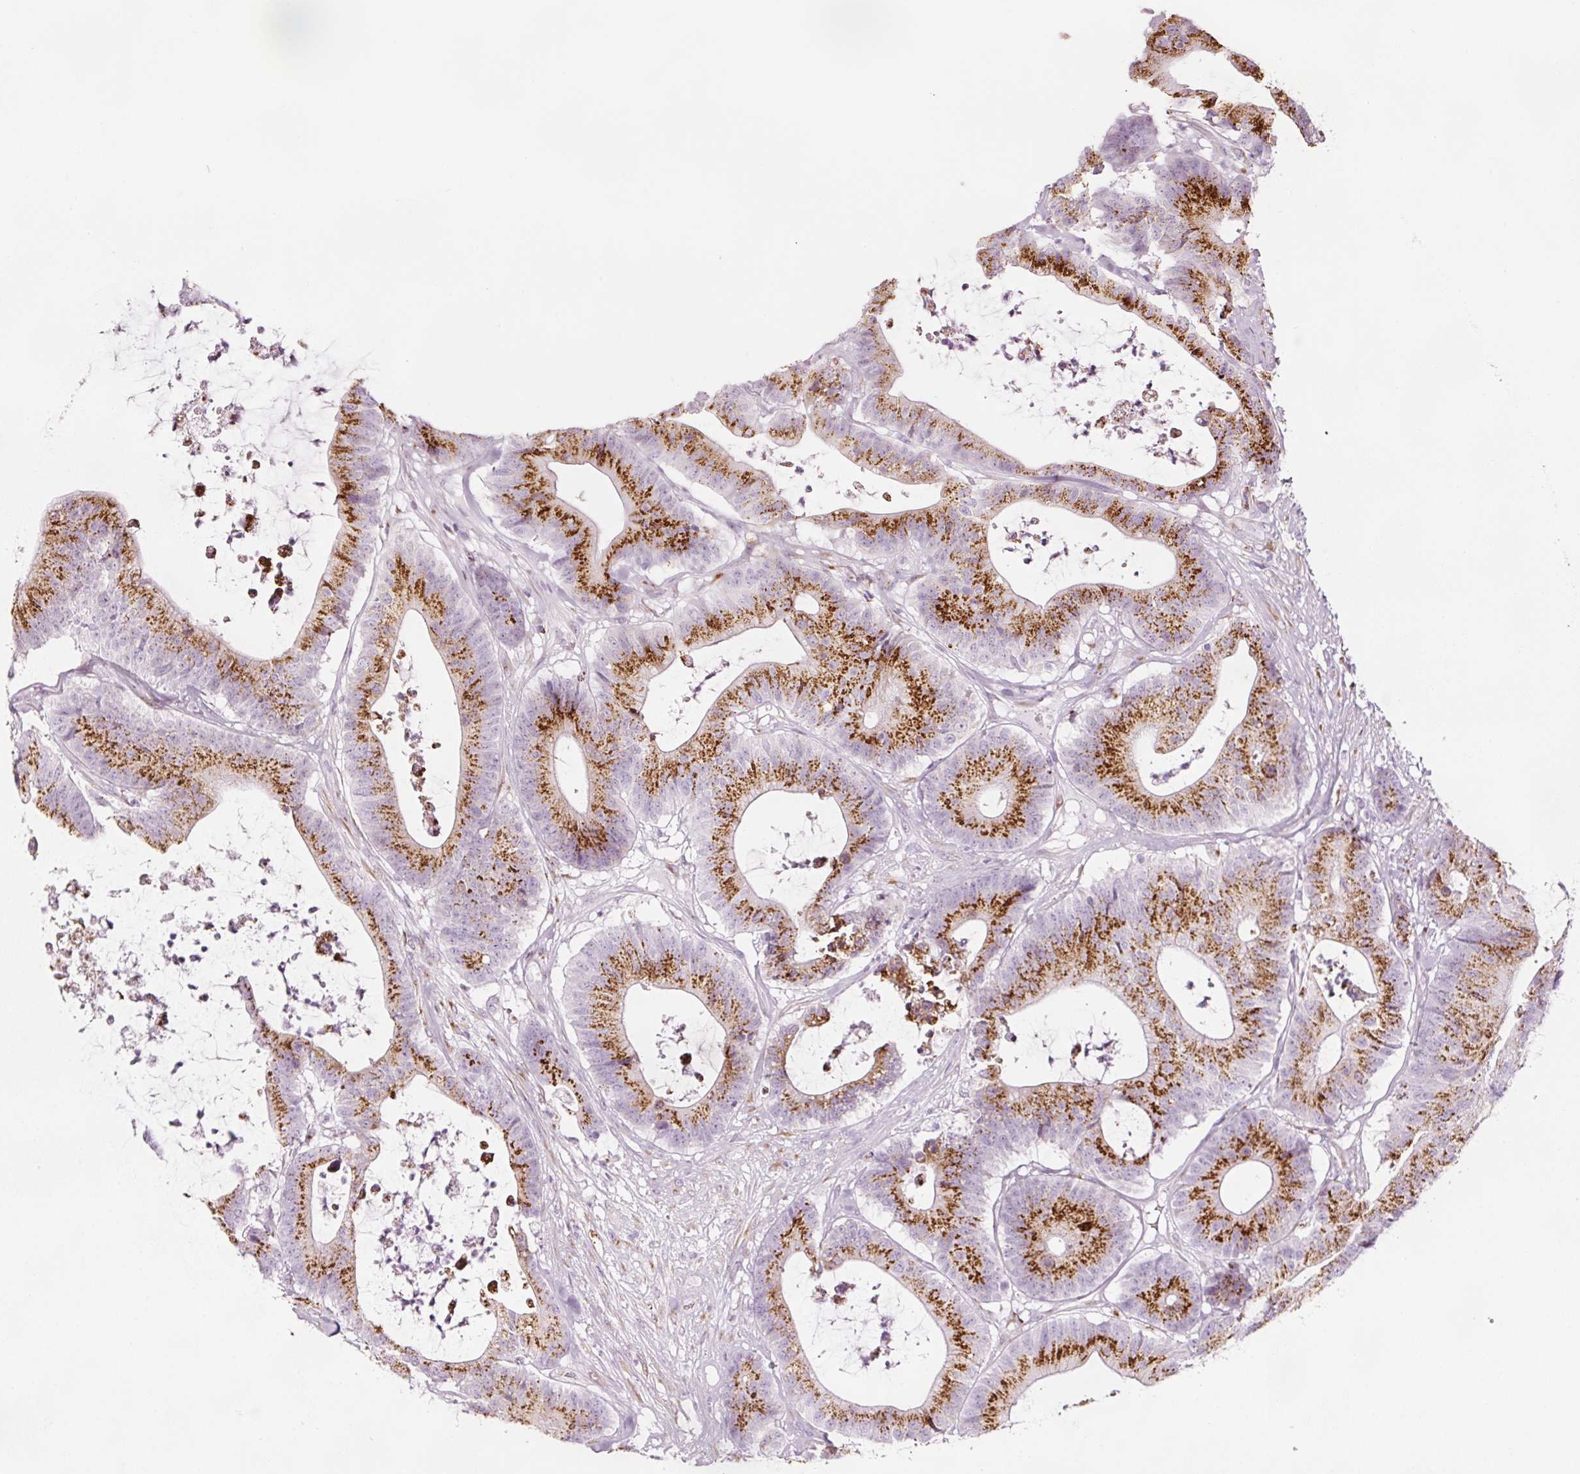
{"staining": {"intensity": "strong", "quantity": ">75%", "location": "cytoplasmic/membranous"}, "tissue": "colorectal cancer", "cell_type": "Tumor cells", "image_type": "cancer", "snomed": [{"axis": "morphology", "description": "Adenocarcinoma, NOS"}, {"axis": "topography", "description": "Colon"}], "caption": "Immunohistochemical staining of colorectal adenocarcinoma displays high levels of strong cytoplasmic/membranous staining in about >75% of tumor cells.", "gene": "SDF4", "patient": {"sex": "female", "age": 84}}